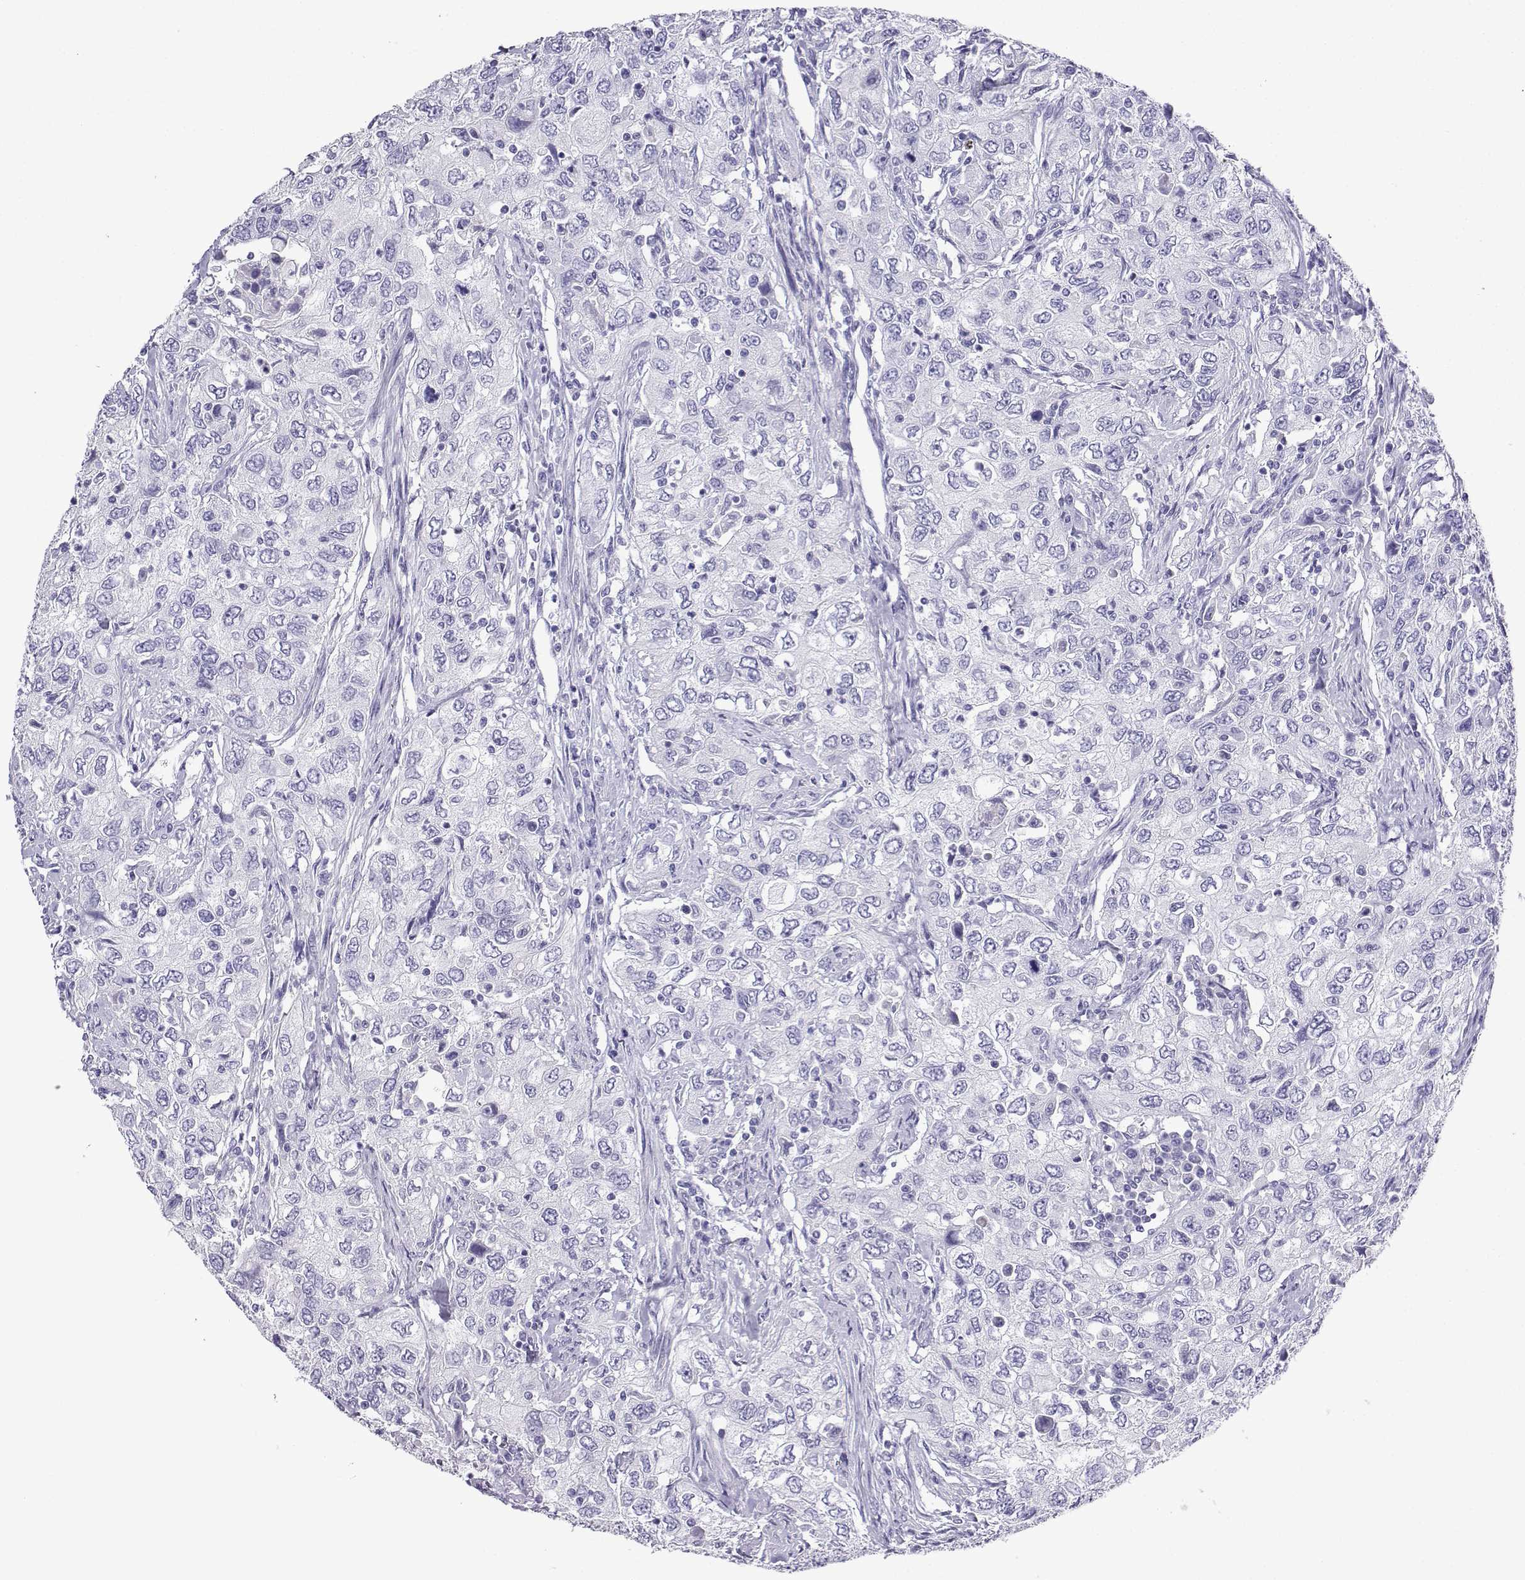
{"staining": {"intensity": "negative", "quantity": "none", "location": "none"}, "tissue": "urothelial cancer", "cell_type": "Tumor cells", "image_type": "cancer", "snomed": [{"axis": "morphology", "description": "Urothelial carcinoma, High grade"}, {"axis": "topography", "description": "Urinary bladder"}], "caption": "The immunohistochemistry micrograph has no significant staining in tumor cells of urothelial cancer tissue.", "gene": "CD109", "patient": {"sex": "male", "age": 76}}